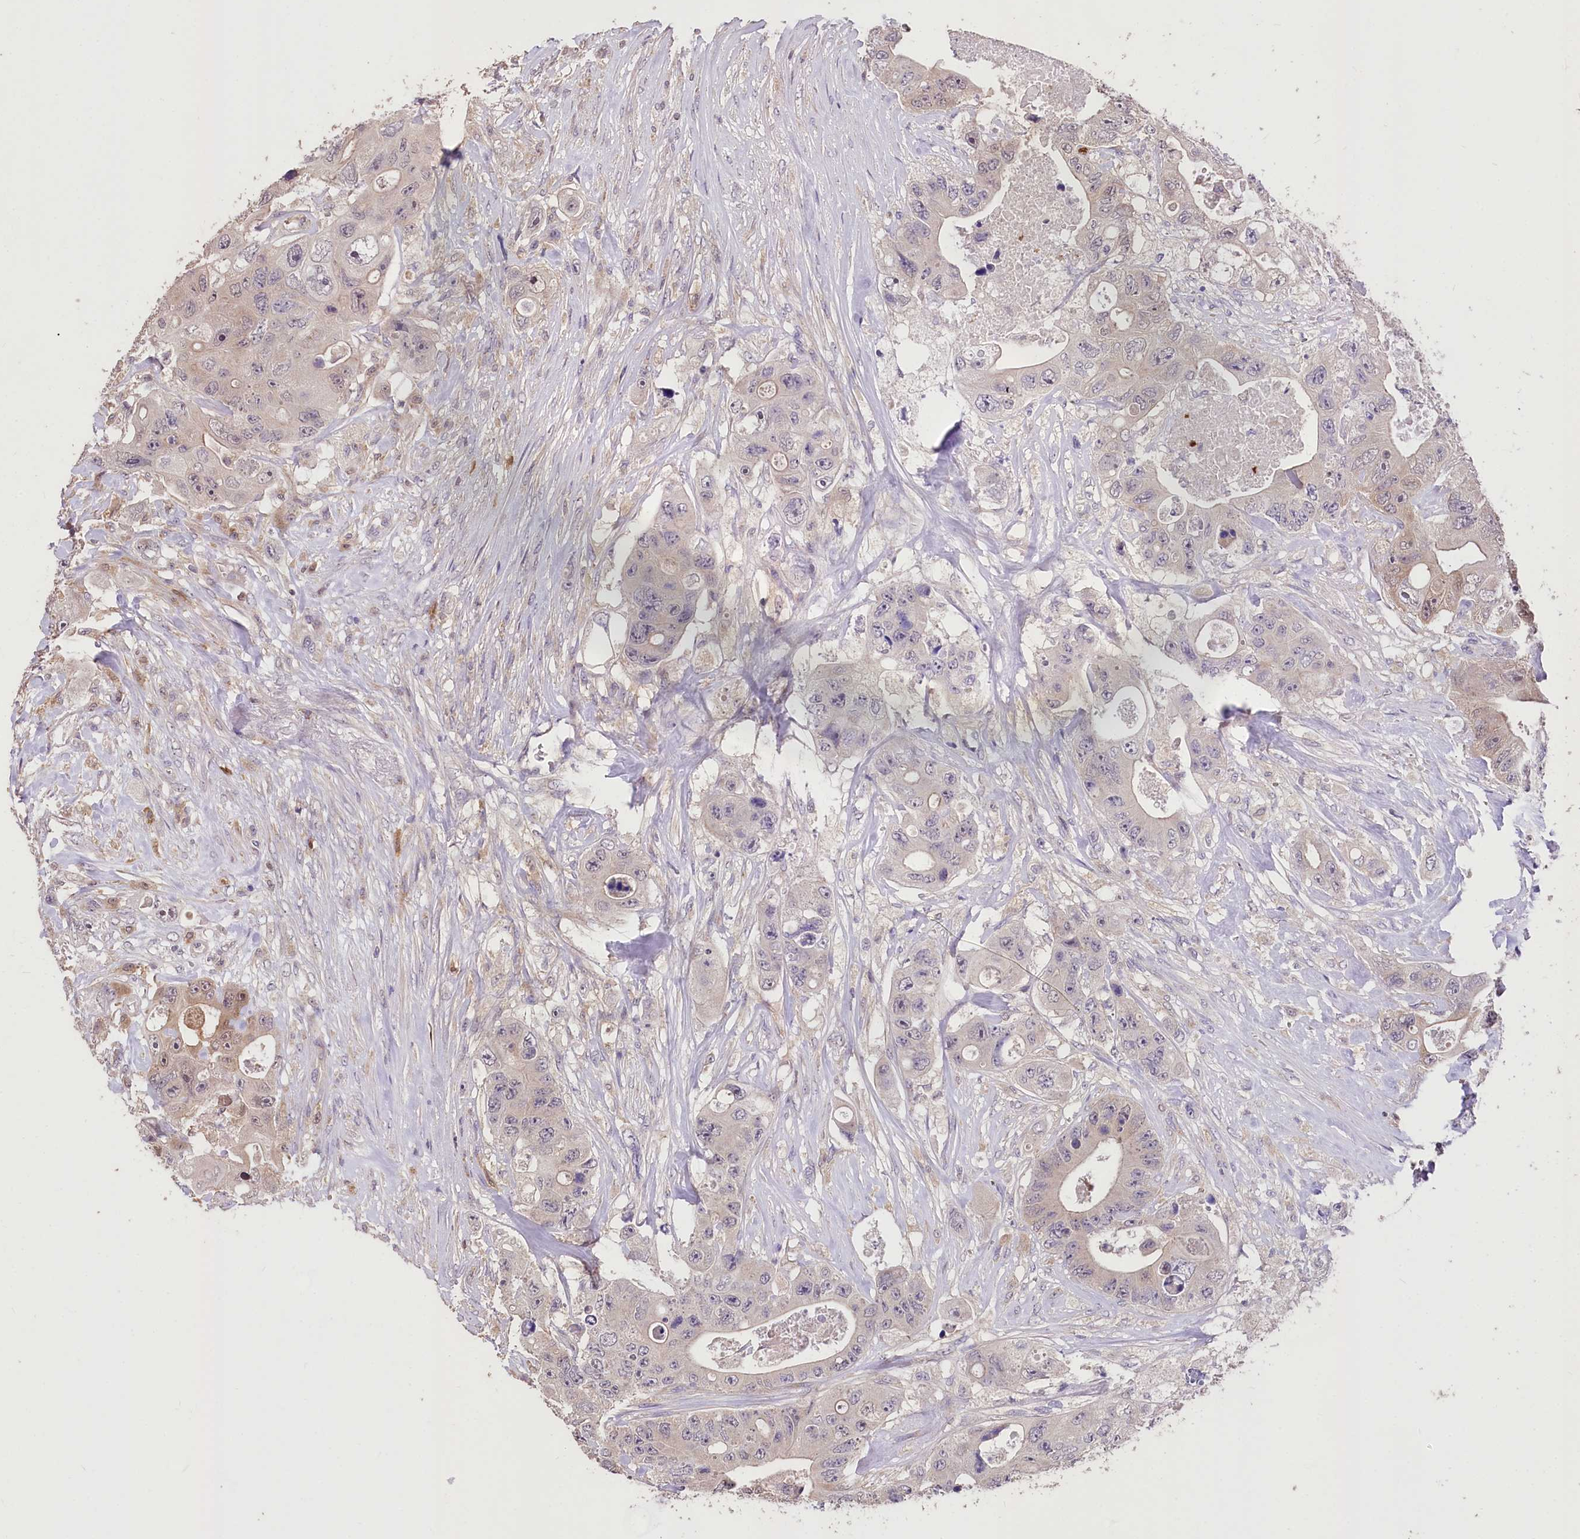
{"staining": {"intensity": "negative", "quantity": "none", "location": "none"}, "tissue": "colorectal cancer", "cell_type": "Tumor cells", "image_type": "cancer", "snomed": [{"axis": "morphology", "description": "Adenocarcinoma, NOS"}, {"axis": "topography", "description": "Colon"}], "caption": "Tumor cells show no significant protein staining in colorectal cancer. (Stains: DAB (3,3'-diaminobenzidine) immunohistochemistry (IHC) with hematoxylin counter stain, Microscopy: brightfield microscopy at high magnification).", "gene": "SERGEF", "patient": {"sex": "female", "age": 46}}